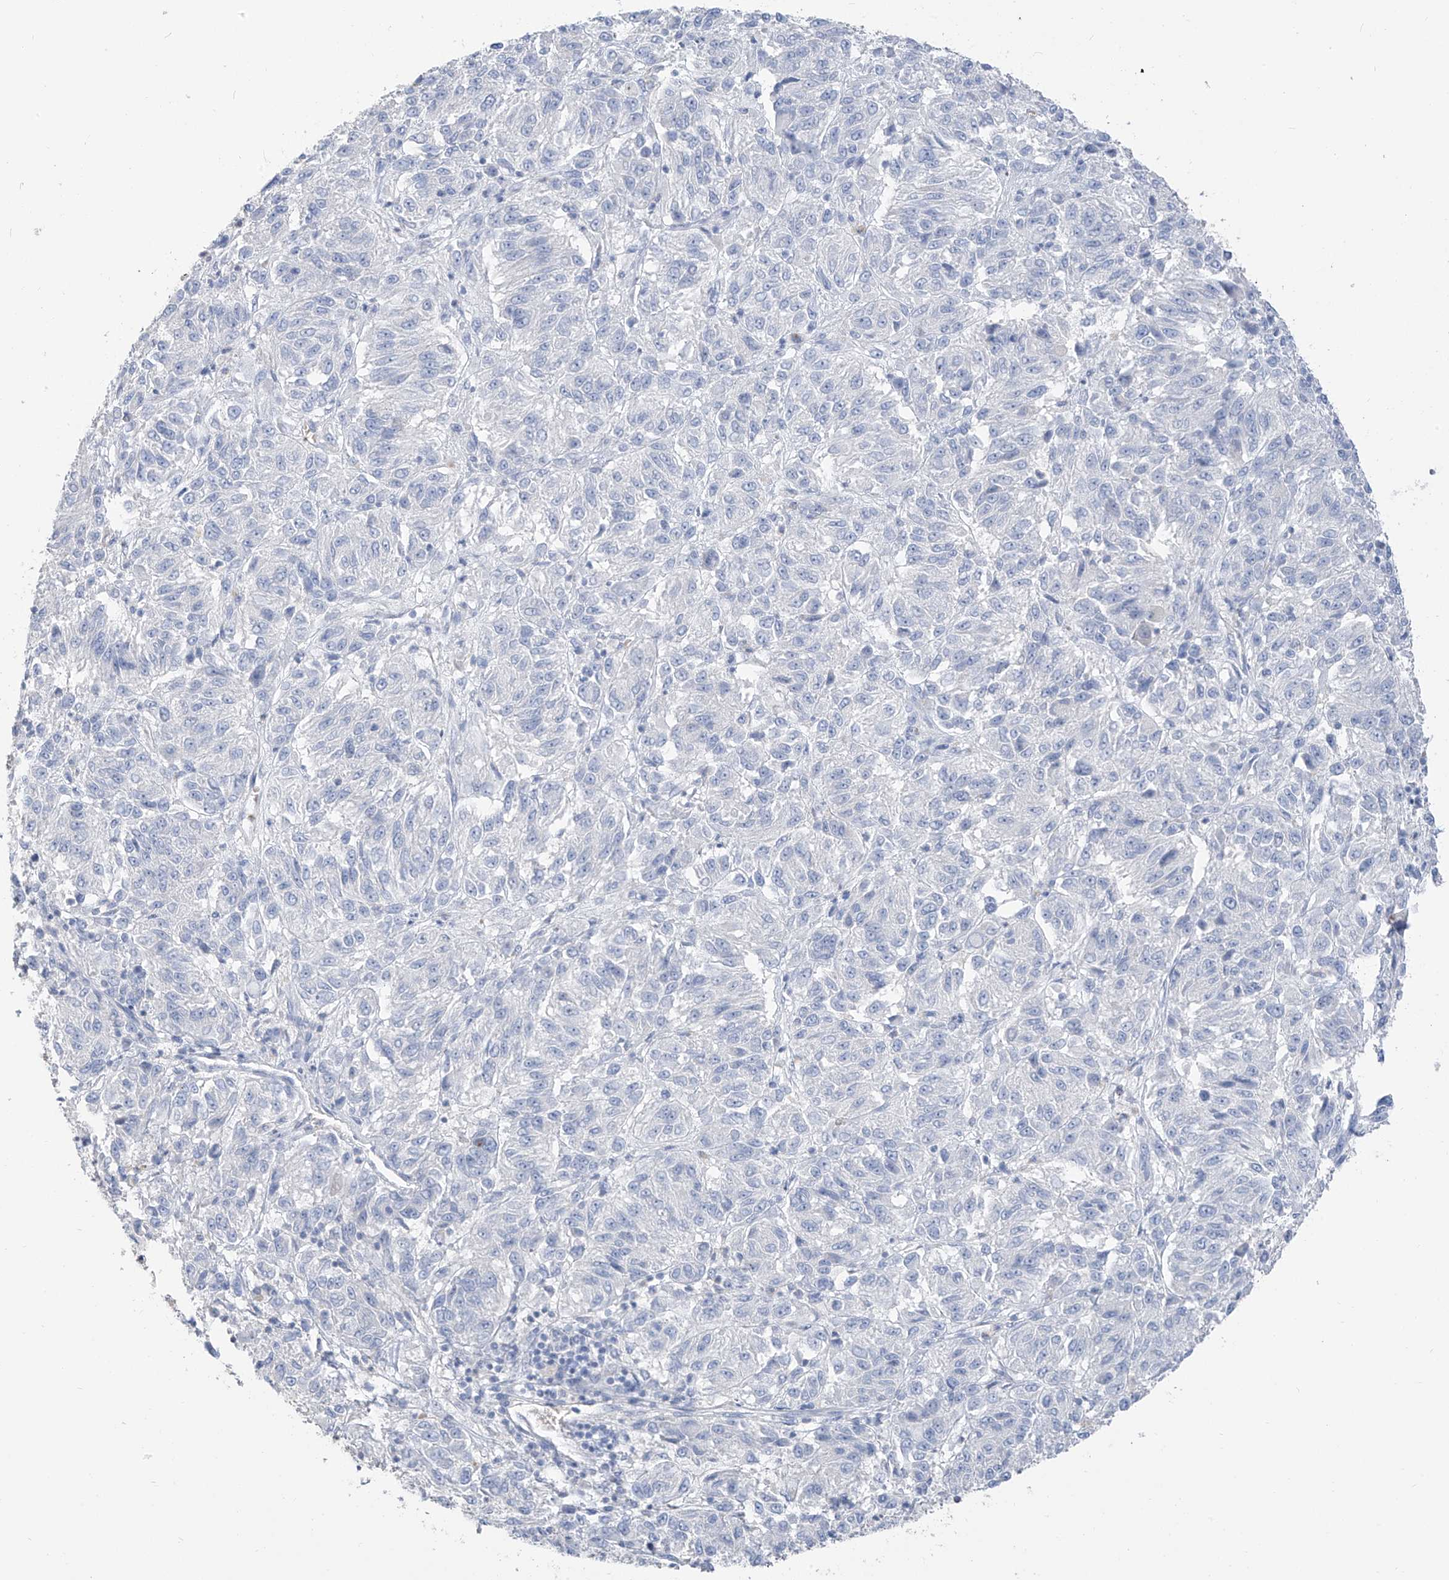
{"staining": {"intensity": "negative", "quantity": "none", "location": "none"}, "tissue": "melanoma", "cell_type": "Tumor cells", "image_type": "cancer", "snomed": [{"axis": "morphology", "description": "Malignant melanoma, Metastatic site"}, {"axis": "topography", "description": "Lung"}], "caption": "The immunohistochemistry (IHC) photomicrograph has no significant expression in tumor cells of melanoma tissue. (Brightfield microscopy of DAB IHC at high magnification).", "gene": "PAFAH1B3", "patient": {"sex": "male", "age": 64}}